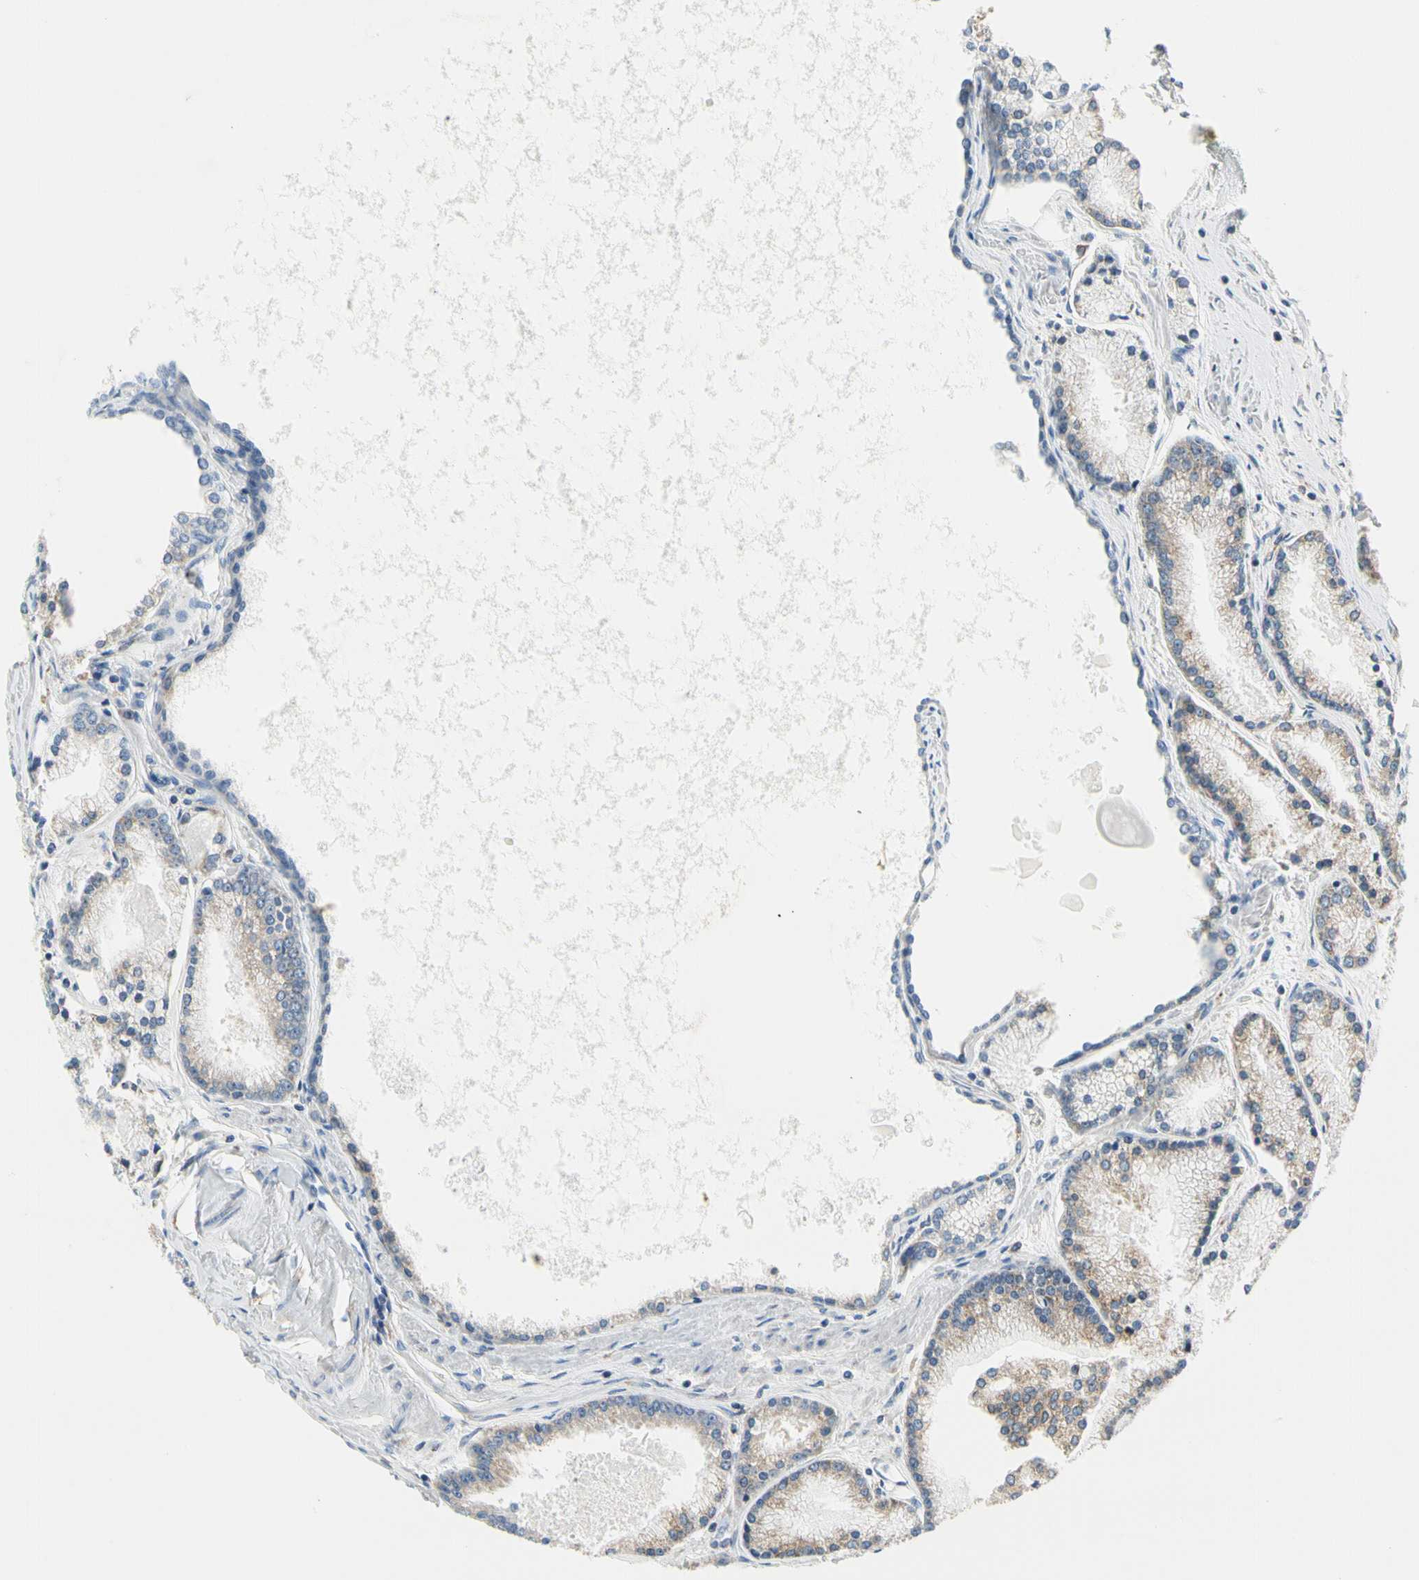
{"staining": {"intensity": "weak", "quantity": ">75%", "location": "cytoplasmic/membranous"}, "tissue": "prostate cancer", "cell_type": "Tumor cells", "image_type": "cancer", "snomed": [{"axis": "morphology", "description": "Adenocarcinoma, High grade"}, {"axis": "topography", "description": "Prostate"}], "caption": "About >75% of tumor cells in human prostate high-grade adenocarcinoma show weak cytoplasmic/membranous protein expression as visualized by brown immunohistochemical staining.", "gene": "STXBP1", "patient": {"sex": "male", "age": 61}}